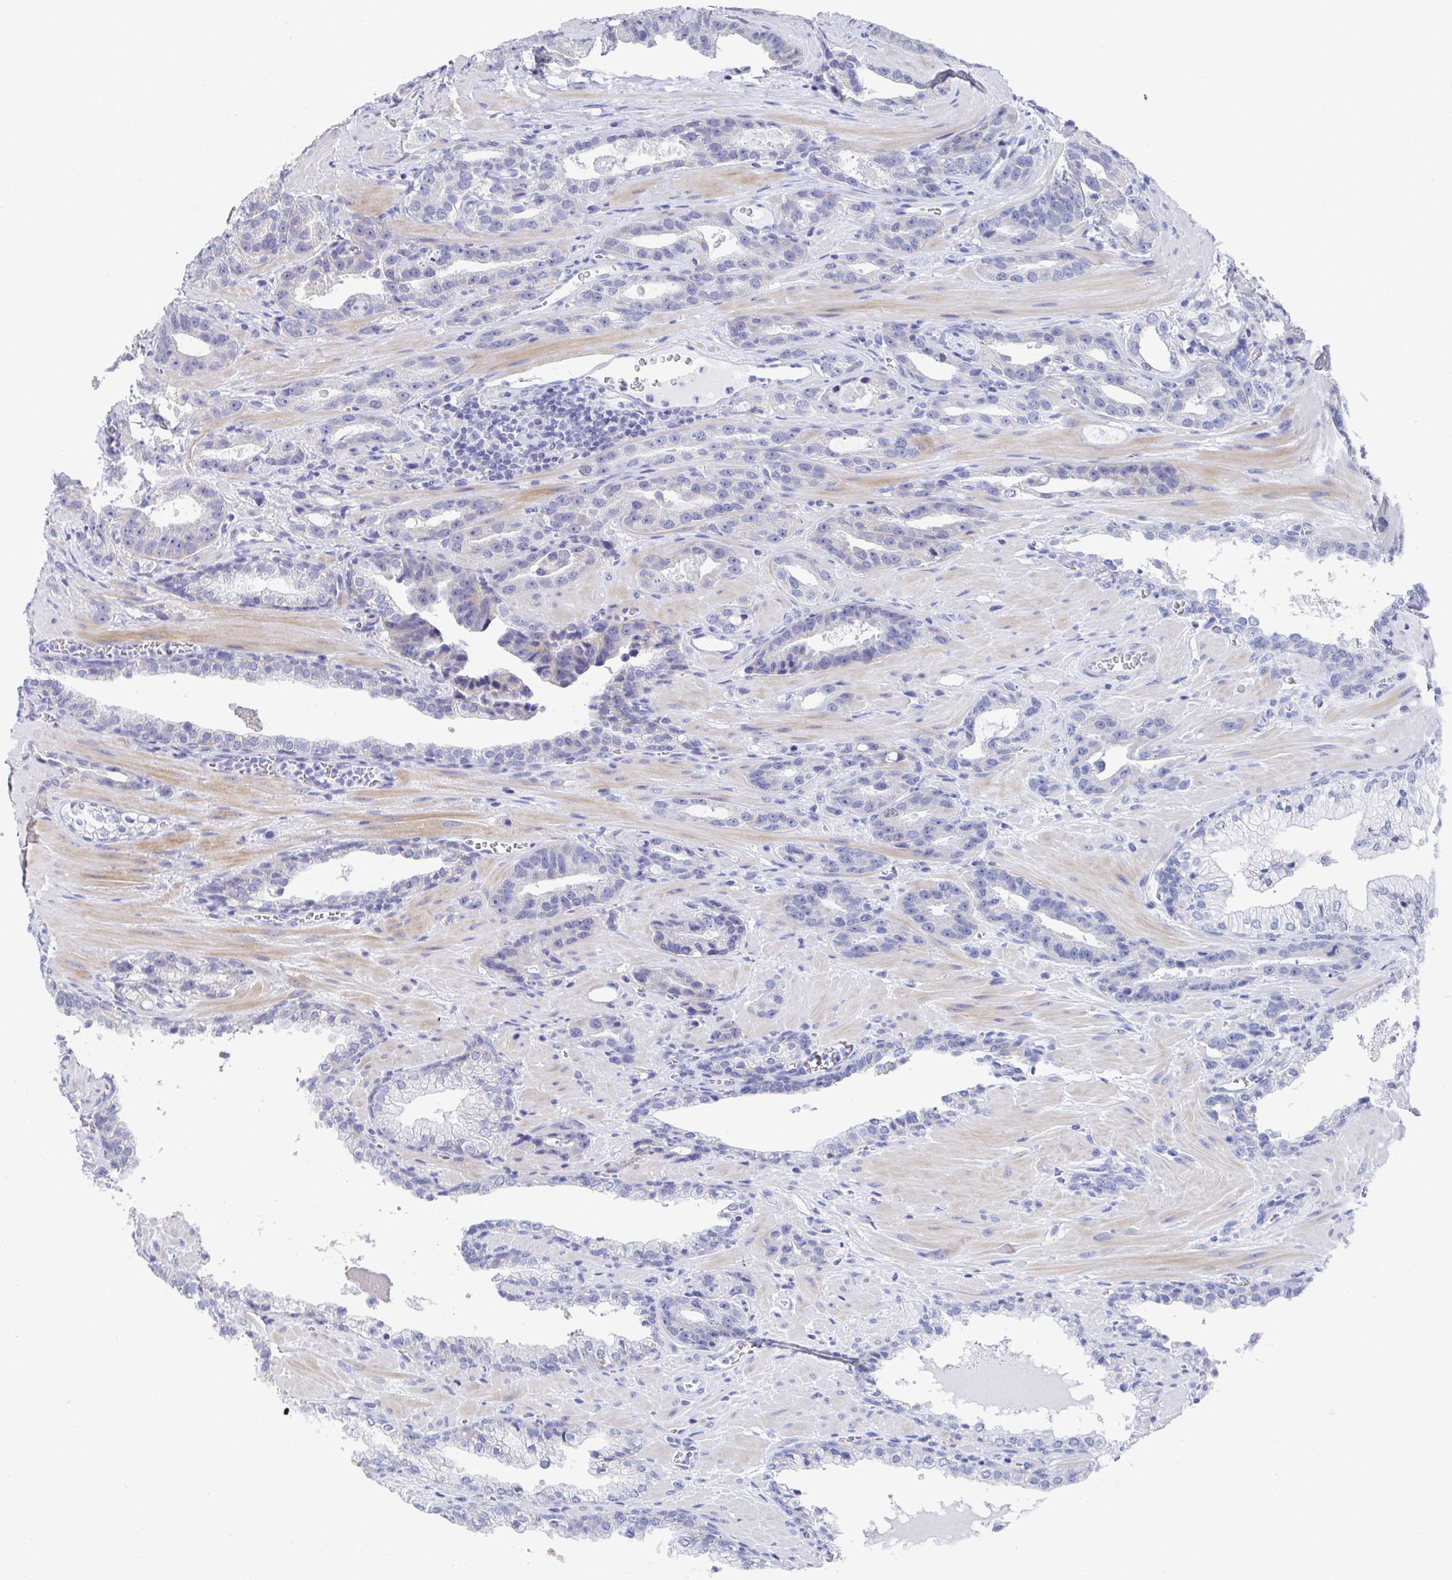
{"staining": {"intensity": "negative", "quantity": "none", "location": "none"}, "tissue": "prostate cancer", "cell_type": "Tumor cells", "image_type": "cancer", "snomed": [{"axis": "morphology", "description": "Adenocarcinoma, High grade"}, {"axis": "topography", "description": "Prostate"}], "caption": "DAB (3,3'-diaminobenzidine) immunohistochemical staining of high-grade adenocarcinoma (prostate) reveals no significant expression in tumor cells.", "gene": "ATP5F1C", "patient": {"sex": "male", "age": 65}}